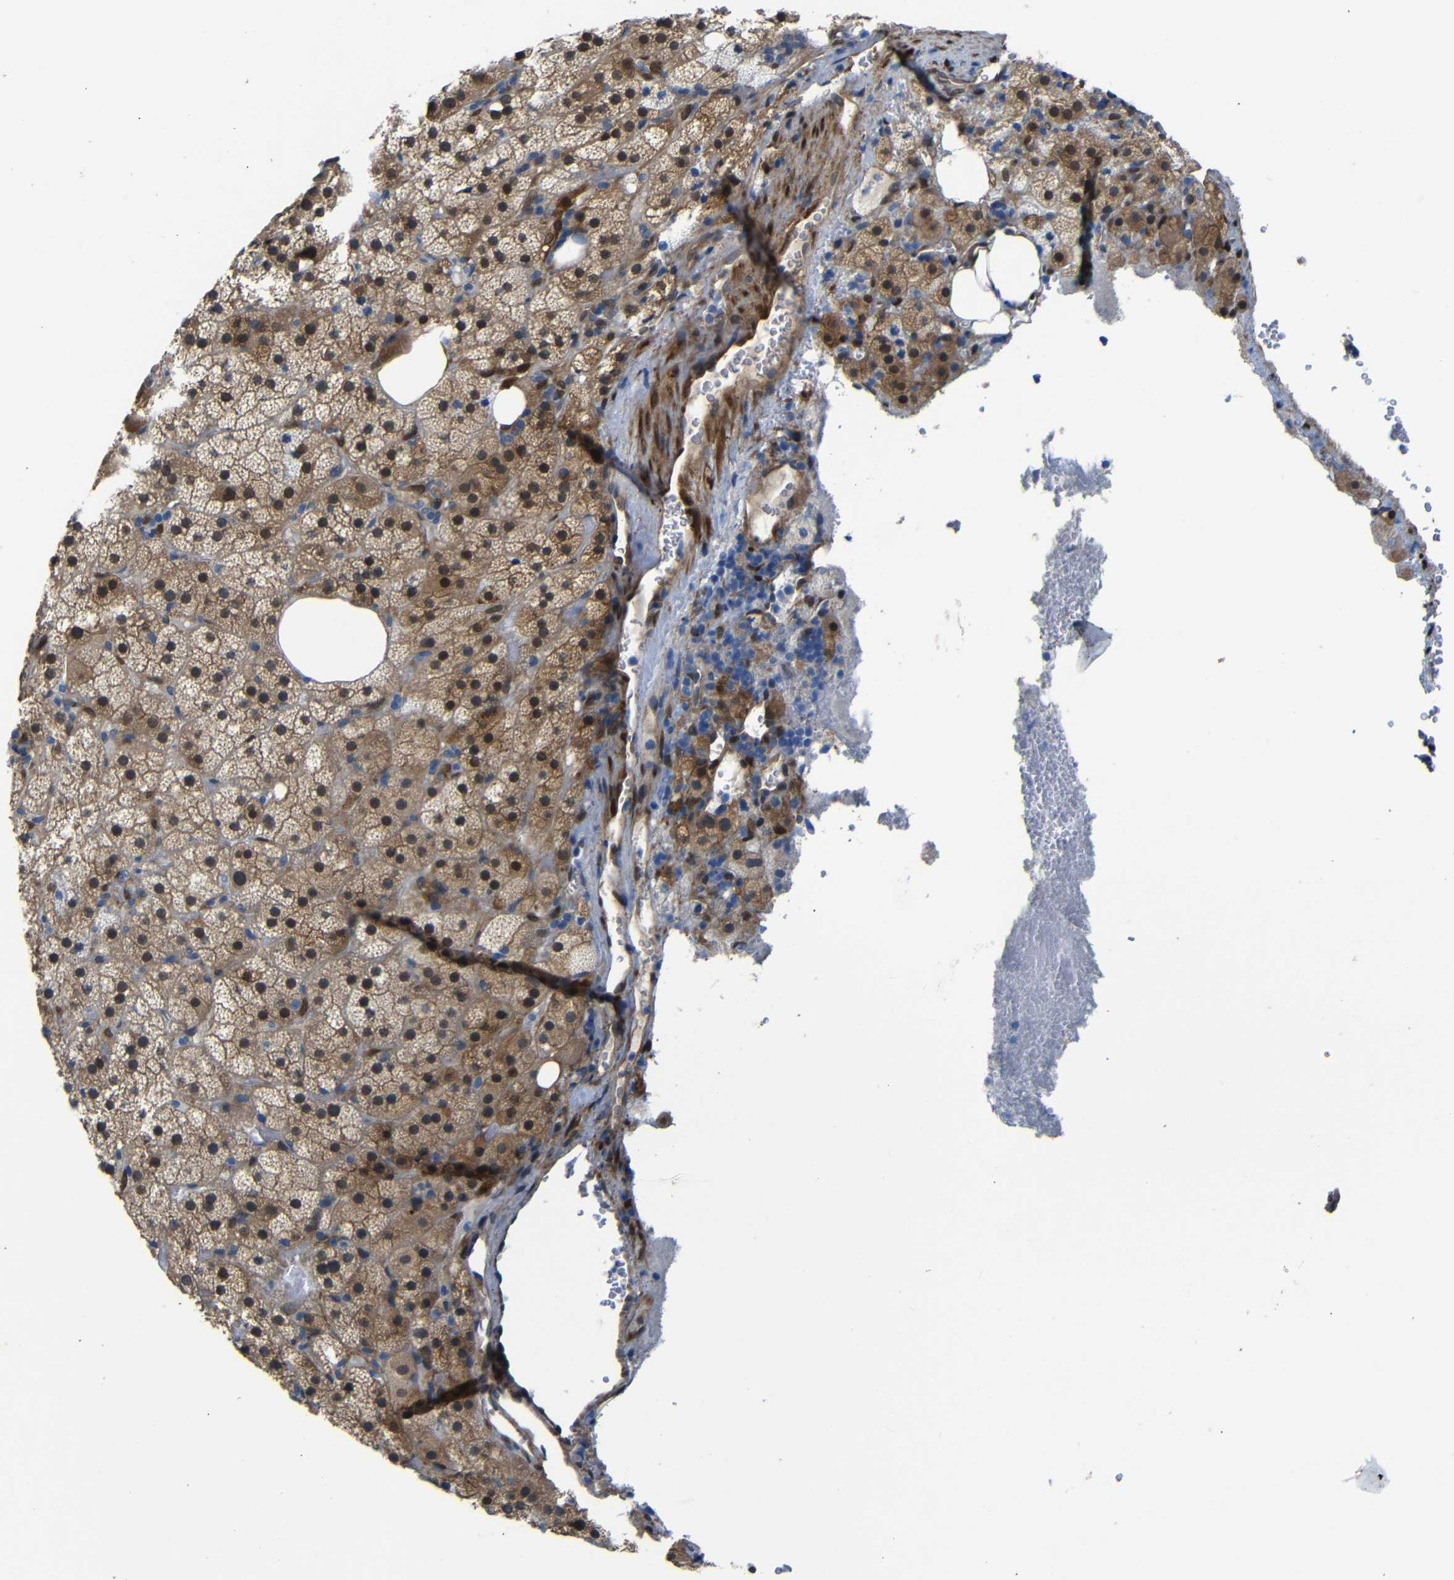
{"staining": {"intensity": "moderate", "quantity": "25%-75%", "location": "cytoplasmic/membranous,nuclear"}, "tissue": "adrenal gland", "cell_type": "Glandular cells", "image_type": "normal", "snomed": [{"axis": "morphology", "description": "Normal tissue, NOS"}, {"axis": "topography", "description": "Adrenal gland"}], "caption": "A brown stain shows moderate cytoplasmic/membranous,nuclear positivity of a protein in glandular cells of unremarkable adrenal gland.", "gene": "YAP1", "patient": {"sex": "female", "age": 59}}